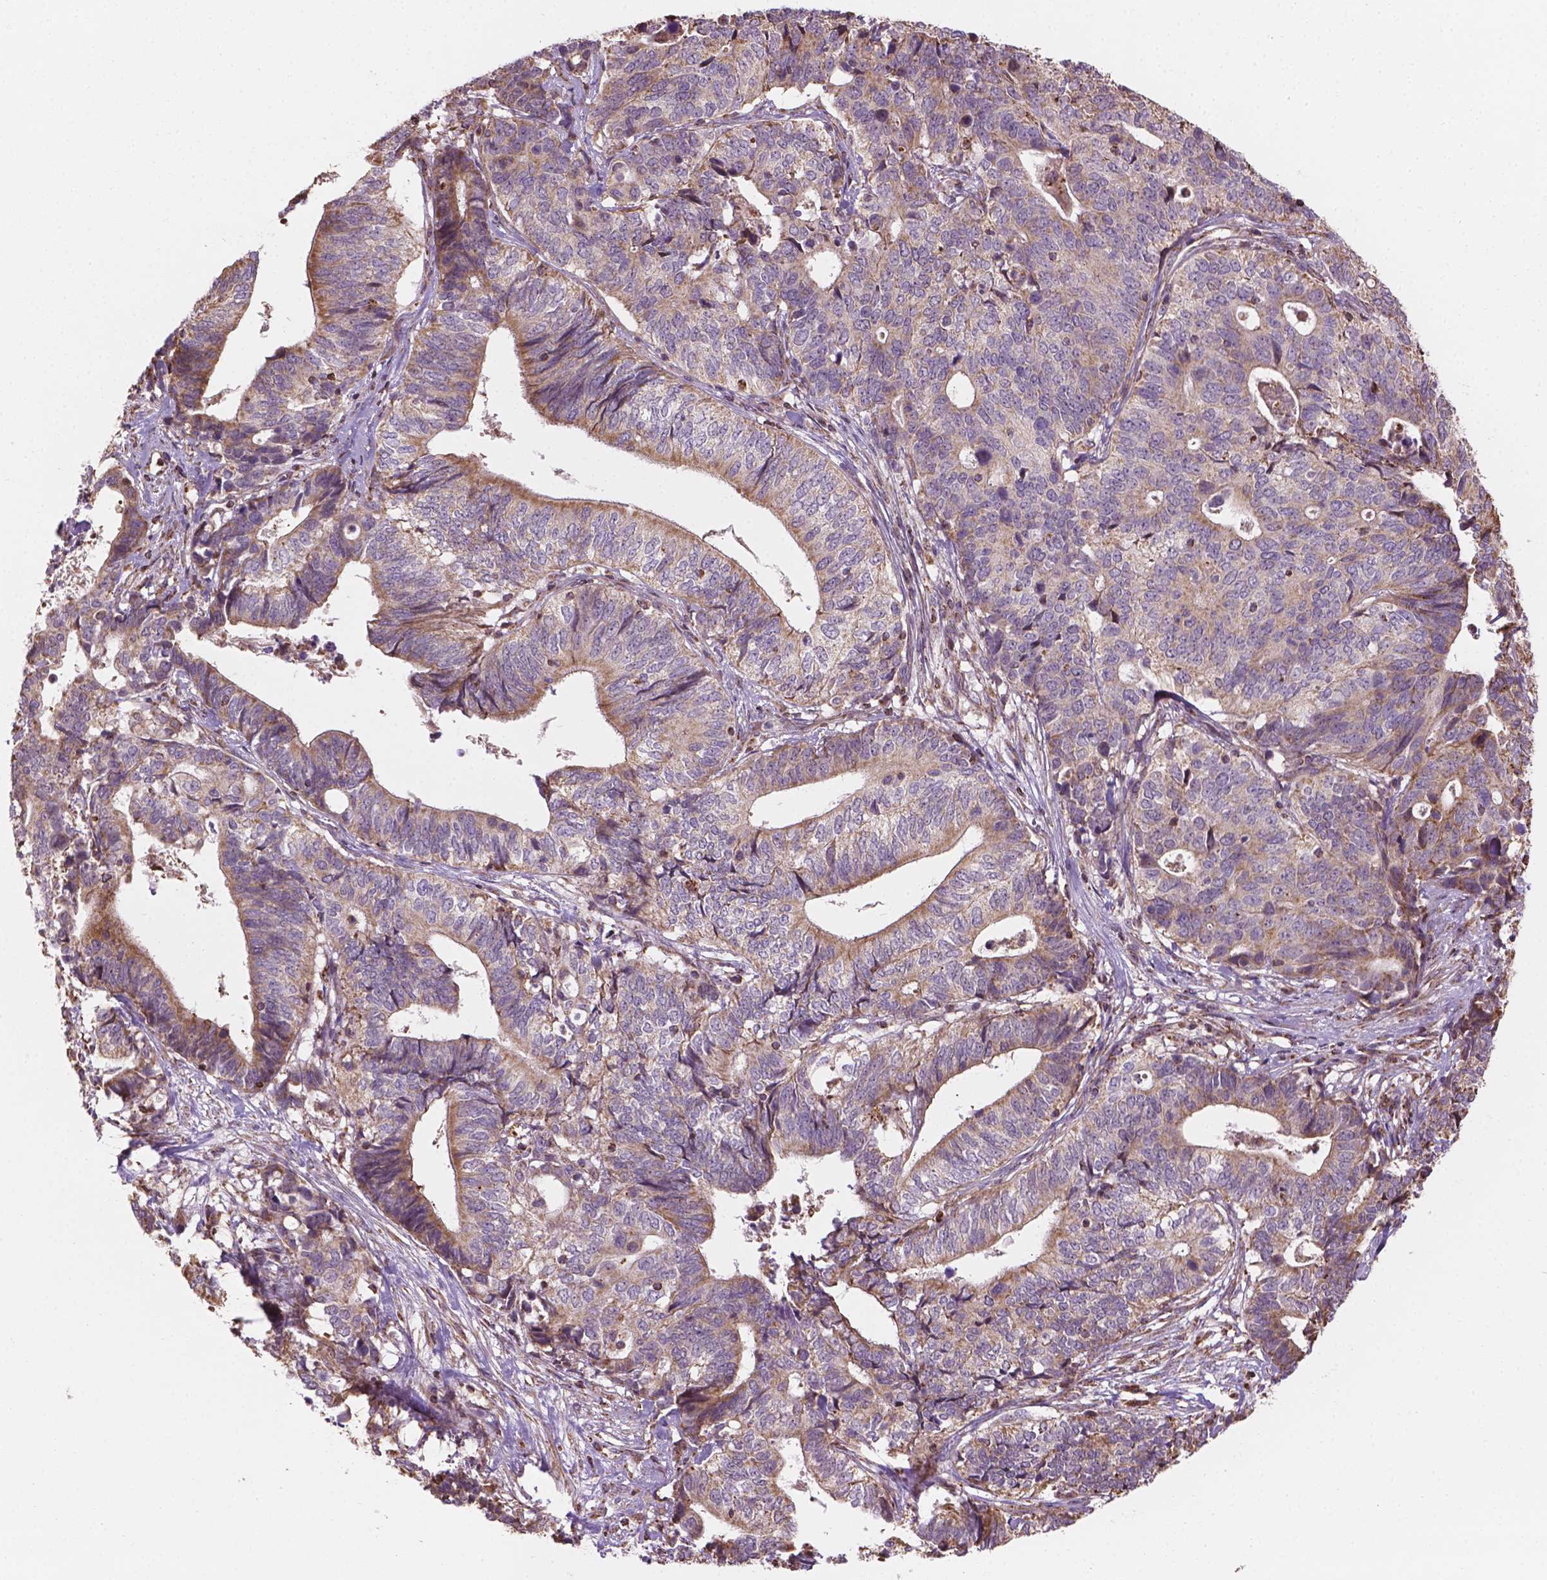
{"staining": {"intensity": "weak", "quantity": "25%-75%", "location": "cytoplasmic/membranous"}, "tissue": "stomach cancer", "cell_type": "Tumor cells", "image_type": "cancer", "snomed": [{"axis": "morphology", "description": "Adenocarcinoma, NOS"}, {"axis": "topography", "description": "Stomach, upper"}], "caption": "Human stomach adenocarcinoma stained for a protein (brown) exhibits weak cytoplasmic/membranous positive expression in about 25%-75% of tumor cells.", "gene": "HS3ST3A1", "patient": {"sex": "female", "age": 67}}